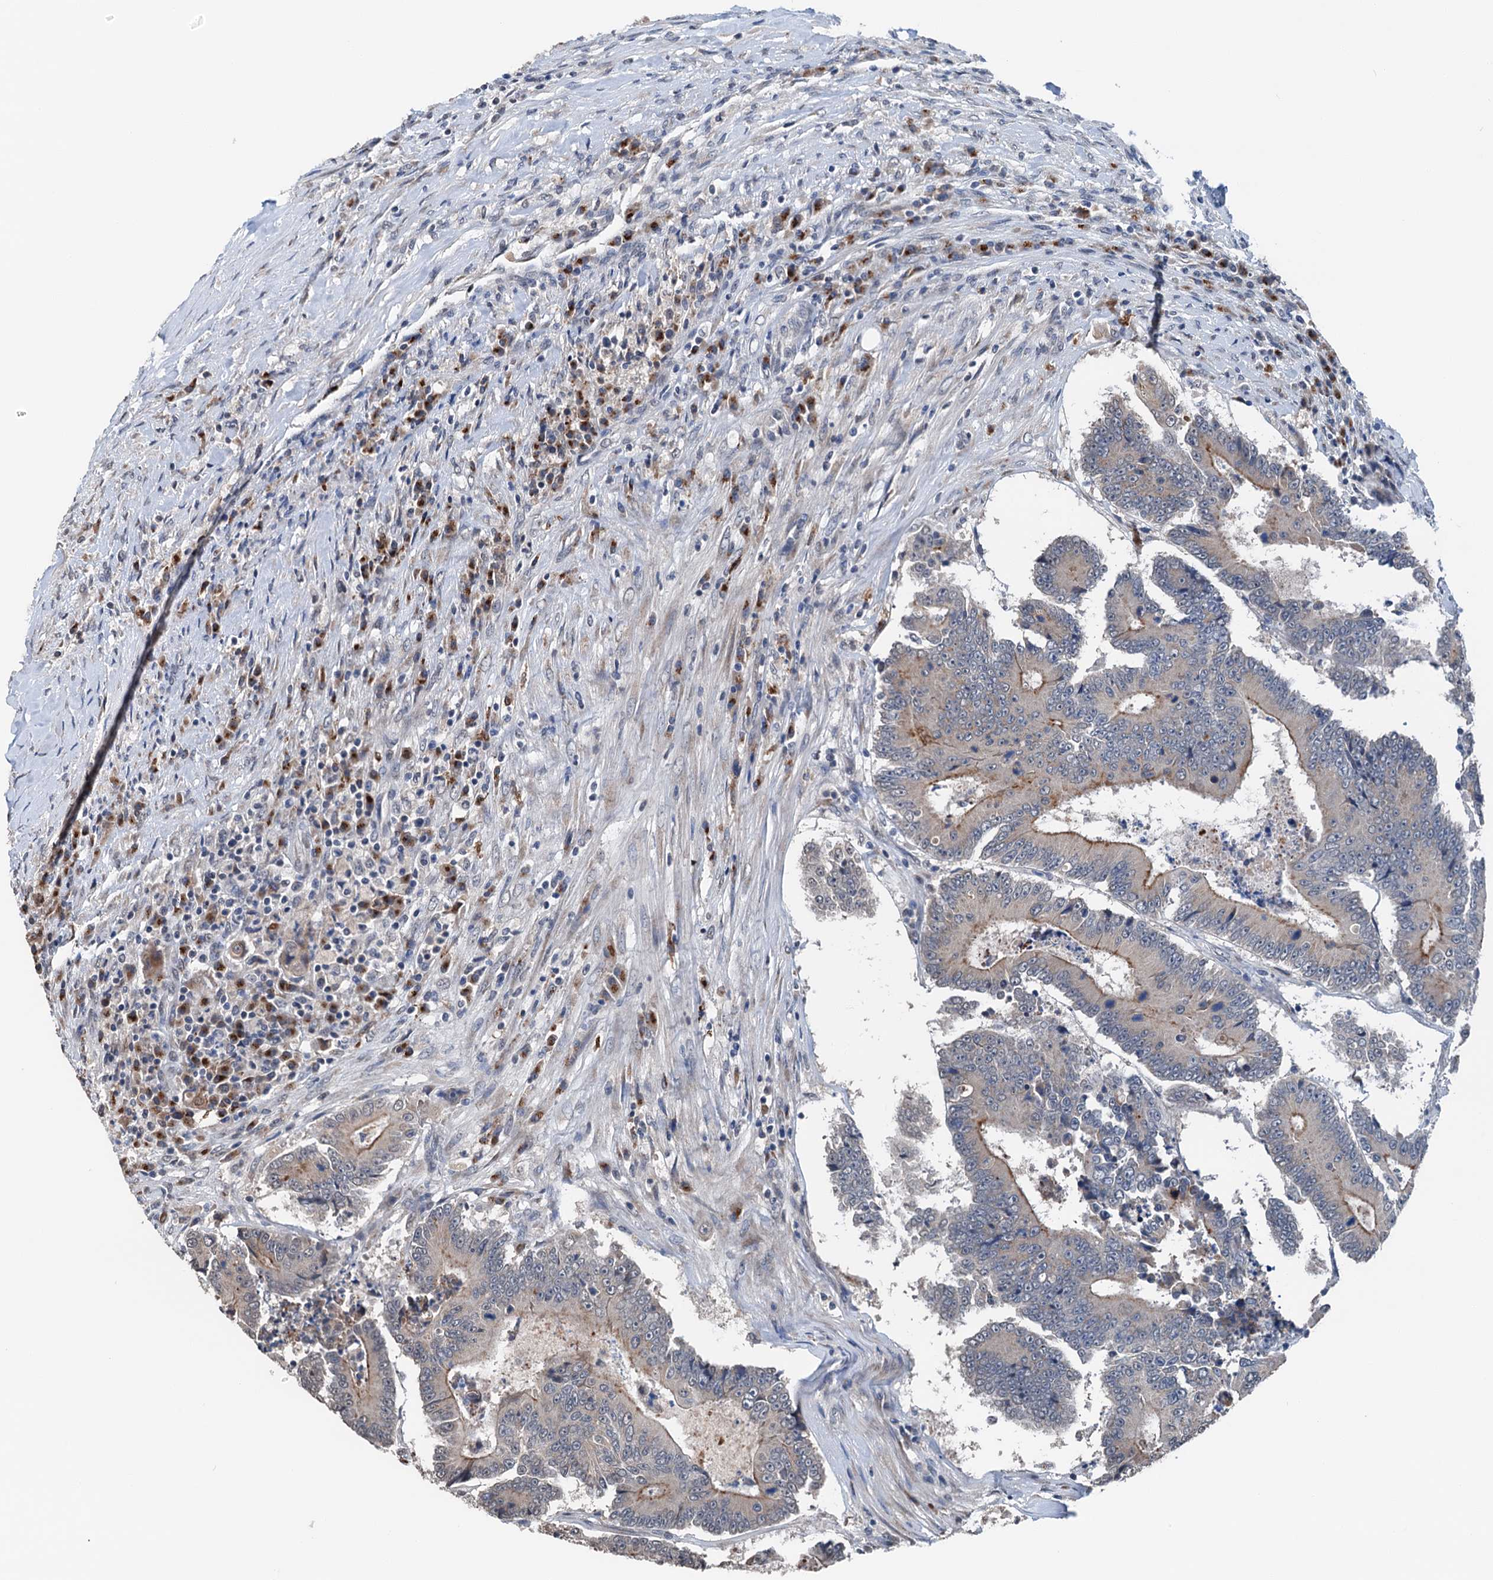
{"staining": {"intensity": "moderate", "quantity": "<25%", "location": "cytoplasmic/membranous"}, "tissue": "colorectal cancer", "cell_type": "Tumor cells", "image_type": "cancer", "snomed": [{"axis": "morphology", "description": "Adenocarcinoma, NOS"}, {"axis": "topography", "description": "Colon"}], "caption": "Adenocarcinoma (colorectal) stained with a protein marker demonstrates moderate staining in tumor cells.", "gene": "SHLD1", "patient": {"sex": "male", "age": 83}}